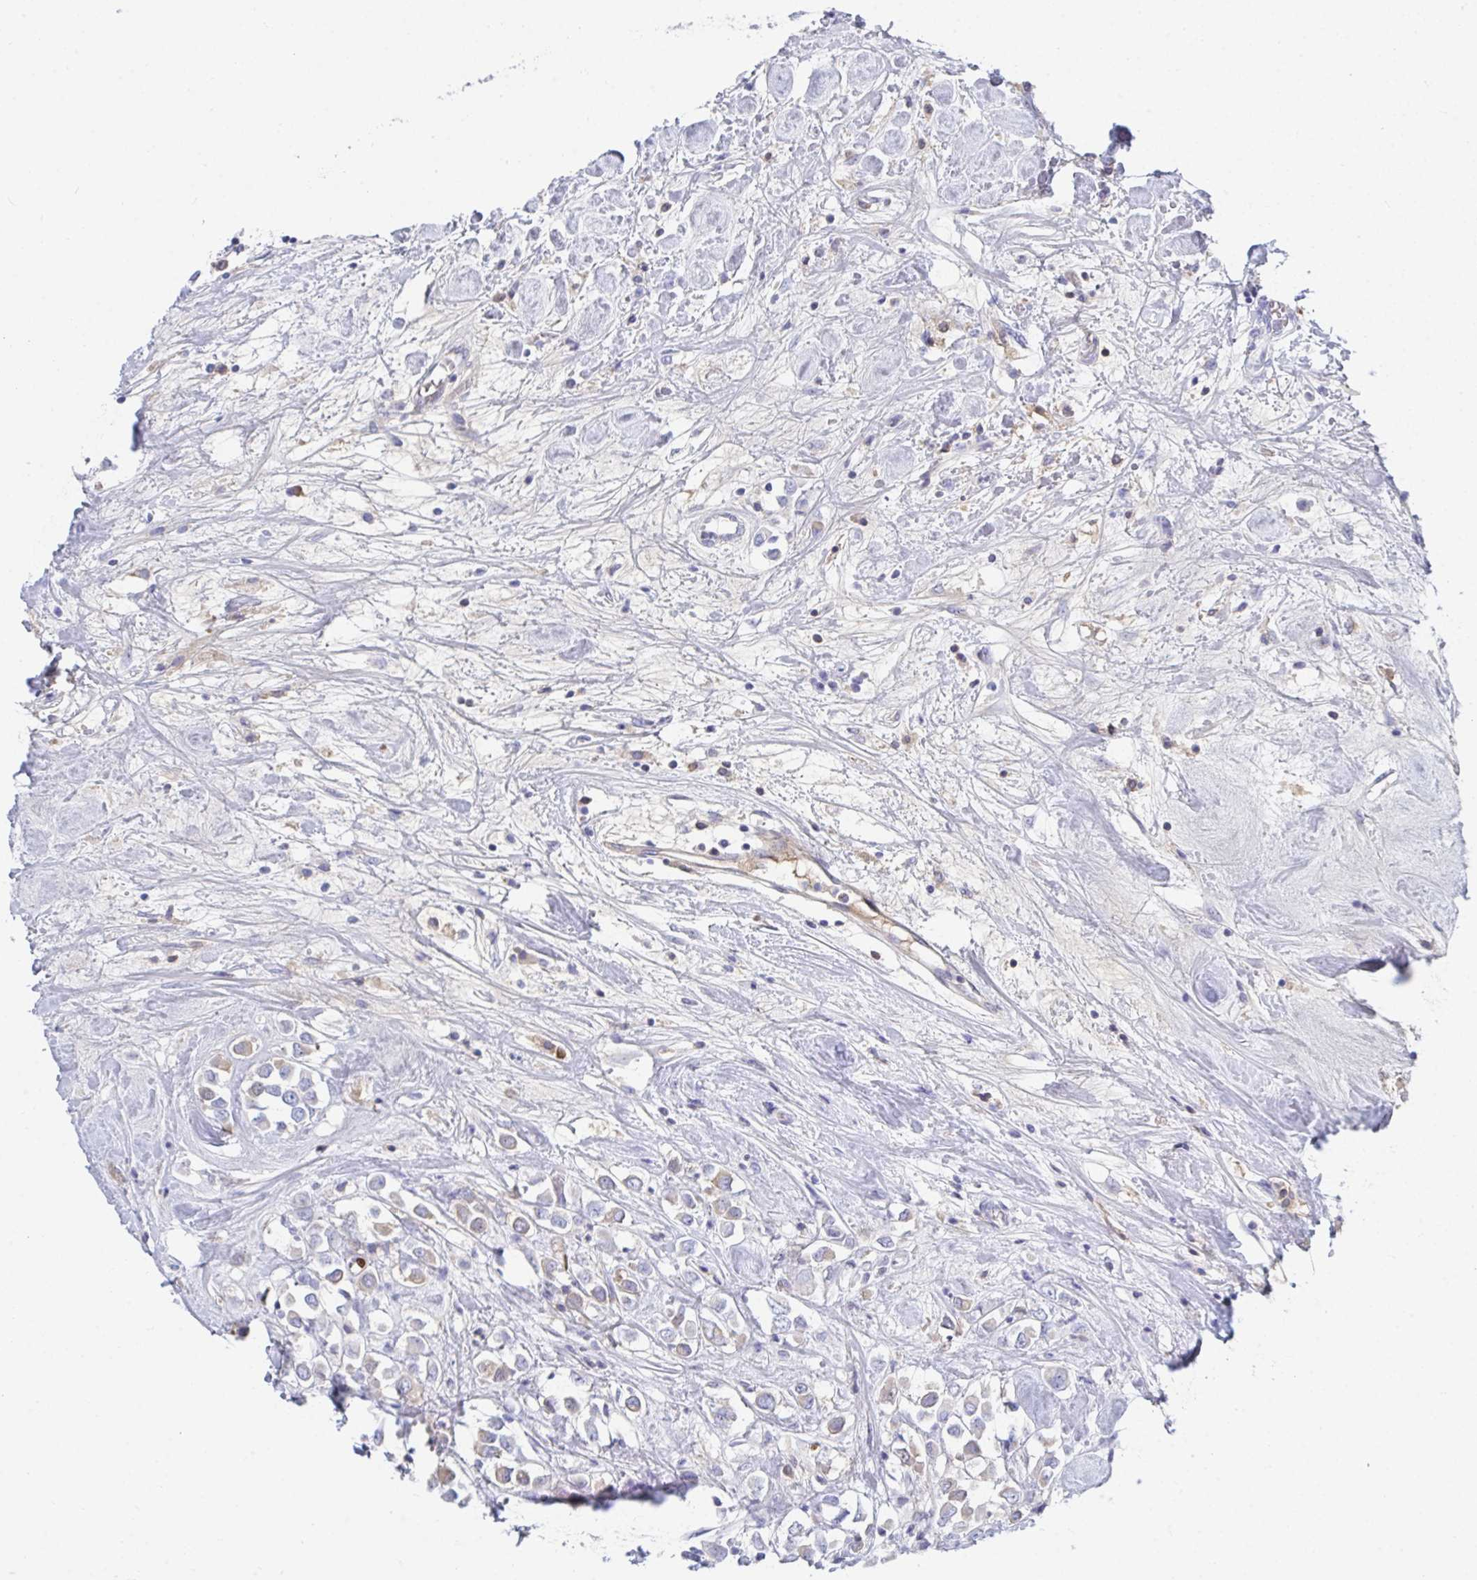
{"staining": {"intensity": "weak", "quantity": "<25%", "location": "cytoplasmic/membranous"}, "tissue": "breast cancer", "cell_type": "Tumor cells", "image_type": "cancer", "snomed": [{"axis": "morphology", "description": "Duct carcinoma"}, {"axis": "topography", "description": "Breast"}], "caption": "A high-resolution photomicrograph shows immunohistochemistry (IHC) staining of intraductal carcinoma (breast), which shows no significant expression in tumor cells.", "gene": "TNFAIP6", "patient": {"sex": "female", "age": 61}}